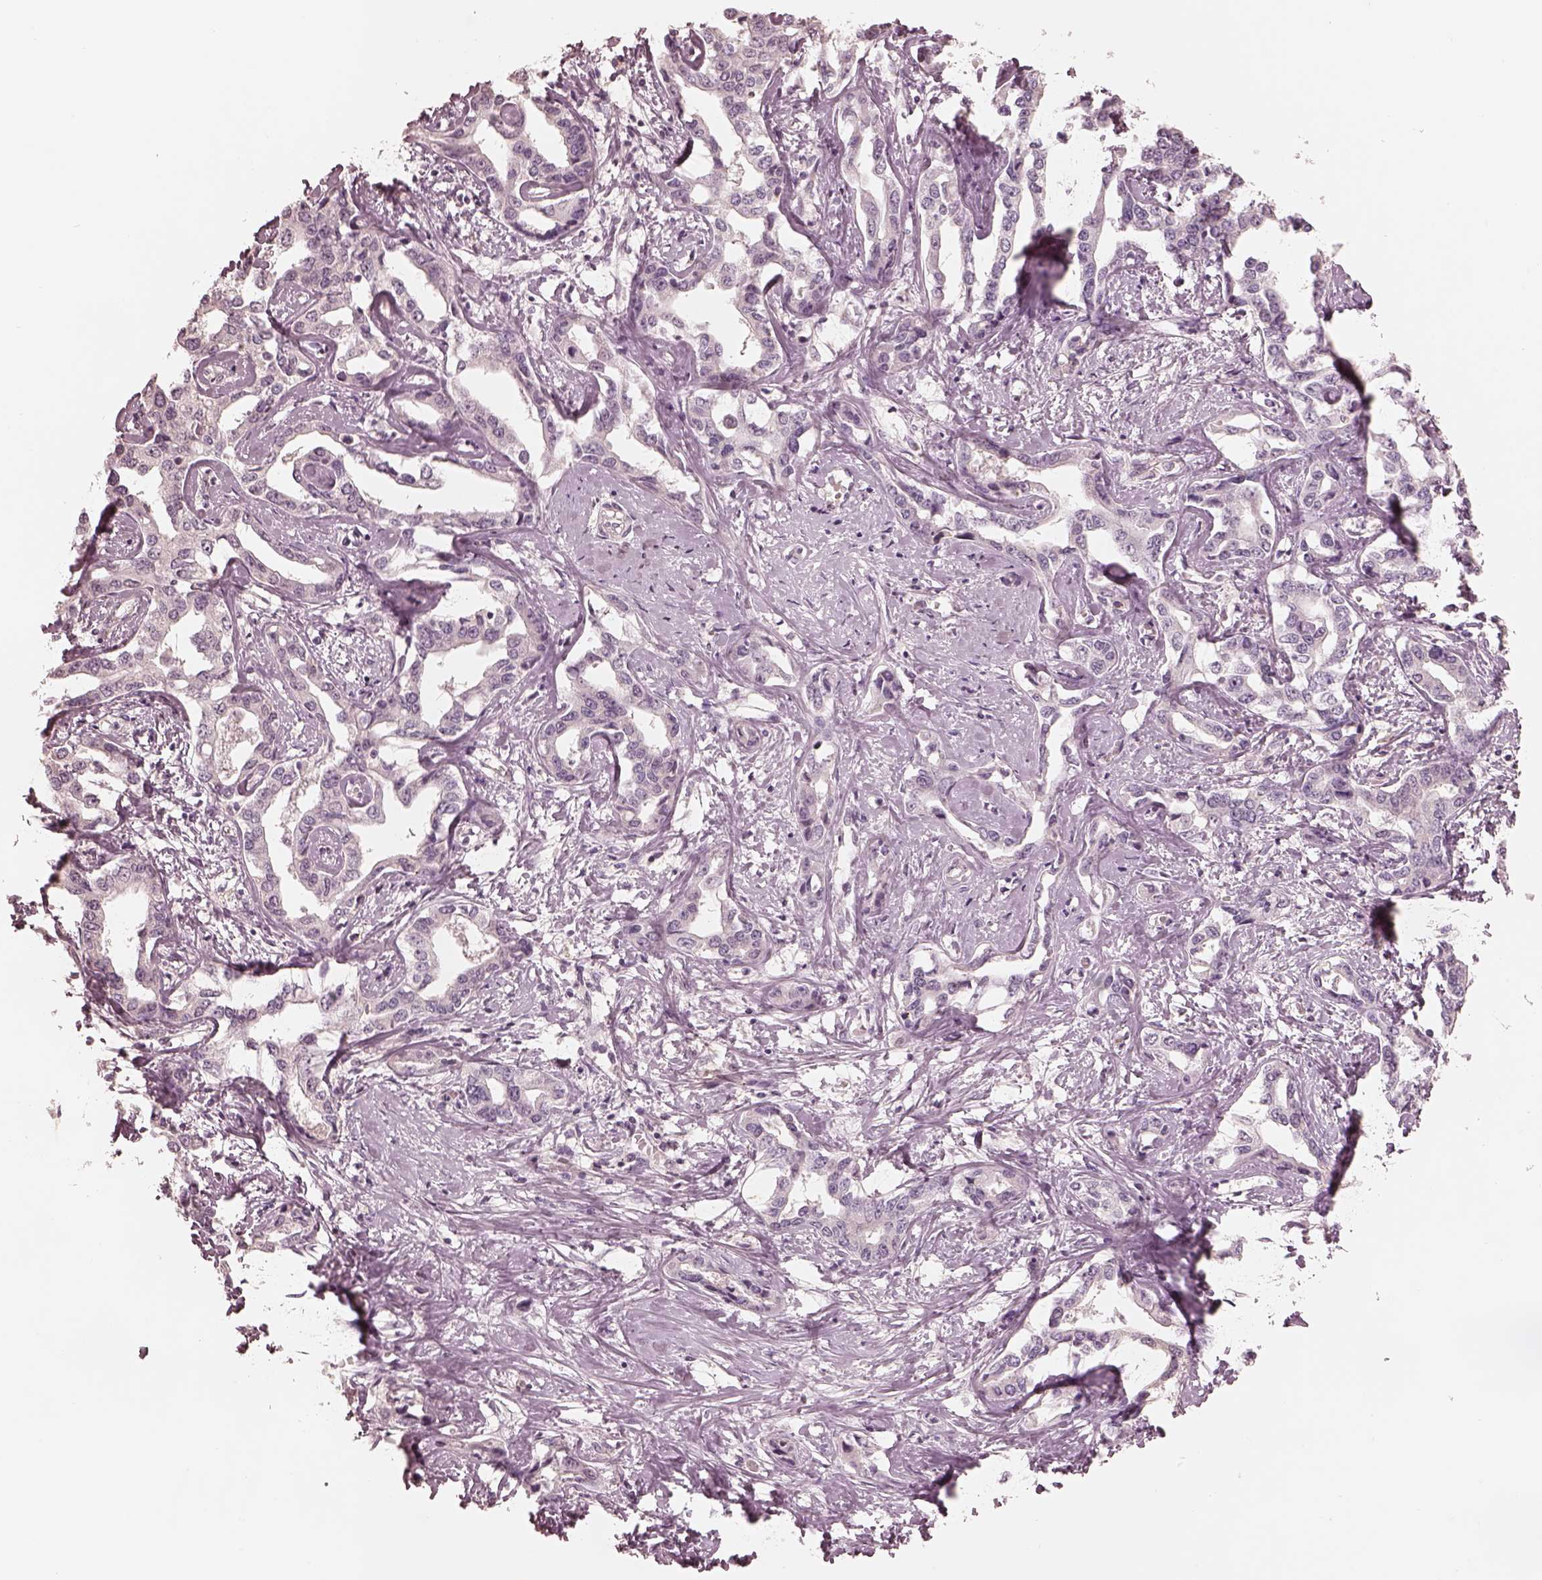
{"staining": {"intensity": "negative", "quantity": "none", "location": "none"}, "tissue": "liver cancer", "cell_type": "Tumor cells", "image_type": "cancer", "snomed": [{"axis": "morphology", "description": "Cholangiocarcinoma"}, {"axis": "topography", "description": "Liver"}], "caption": "An IHC micrograph of liver cholangiocarcinoma is shown. There is no staining in tumor cells of liver cholangiocarcinoma. (DAB immunohistochemistry visualized using brightfield microscopy, high magnification).", "gene": "PRKACG", "patient": {"sex": "male", "age": 59}}